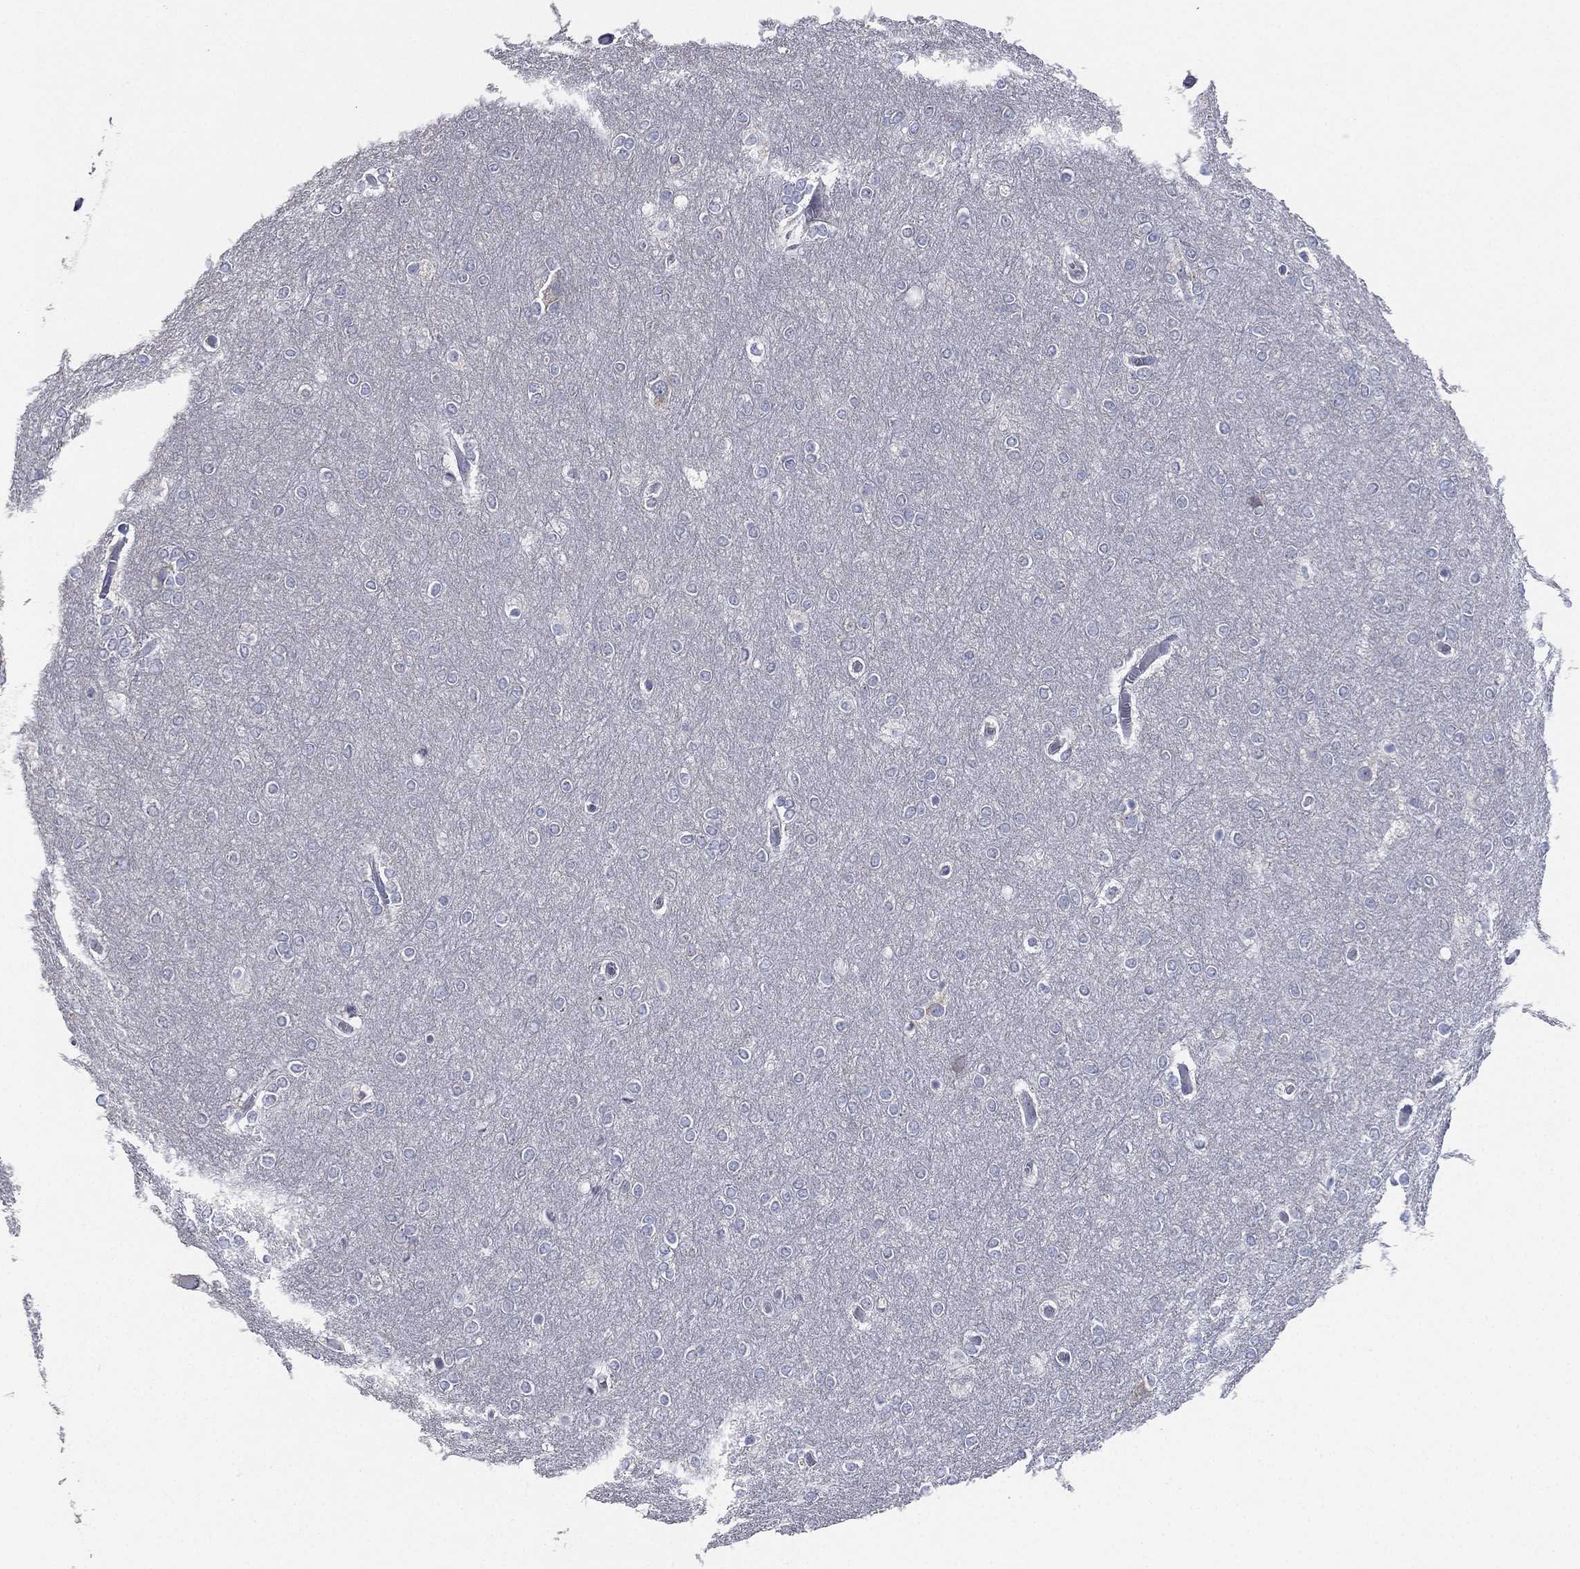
{"staining": {"intensity": "negative", "quantity": "none", "location": "none"}, "tissue": "glioma", "cell_type": "Tumor cells", "image_type": "cancer", "snomed": [{"axis": "morphology", "description": "Glioma, malignant, High grade"}, {"axis": "topography", "description": "Brain"}], "caption": "High magnification brightfield microscopy of malignant high-grade glioma stained with DAB (brown) and counterstained with hematoxylin (blue): tumor cells show no significant expression.", "gene": "ATP8A2", "patient": {"sex": "female", "age": 61}}